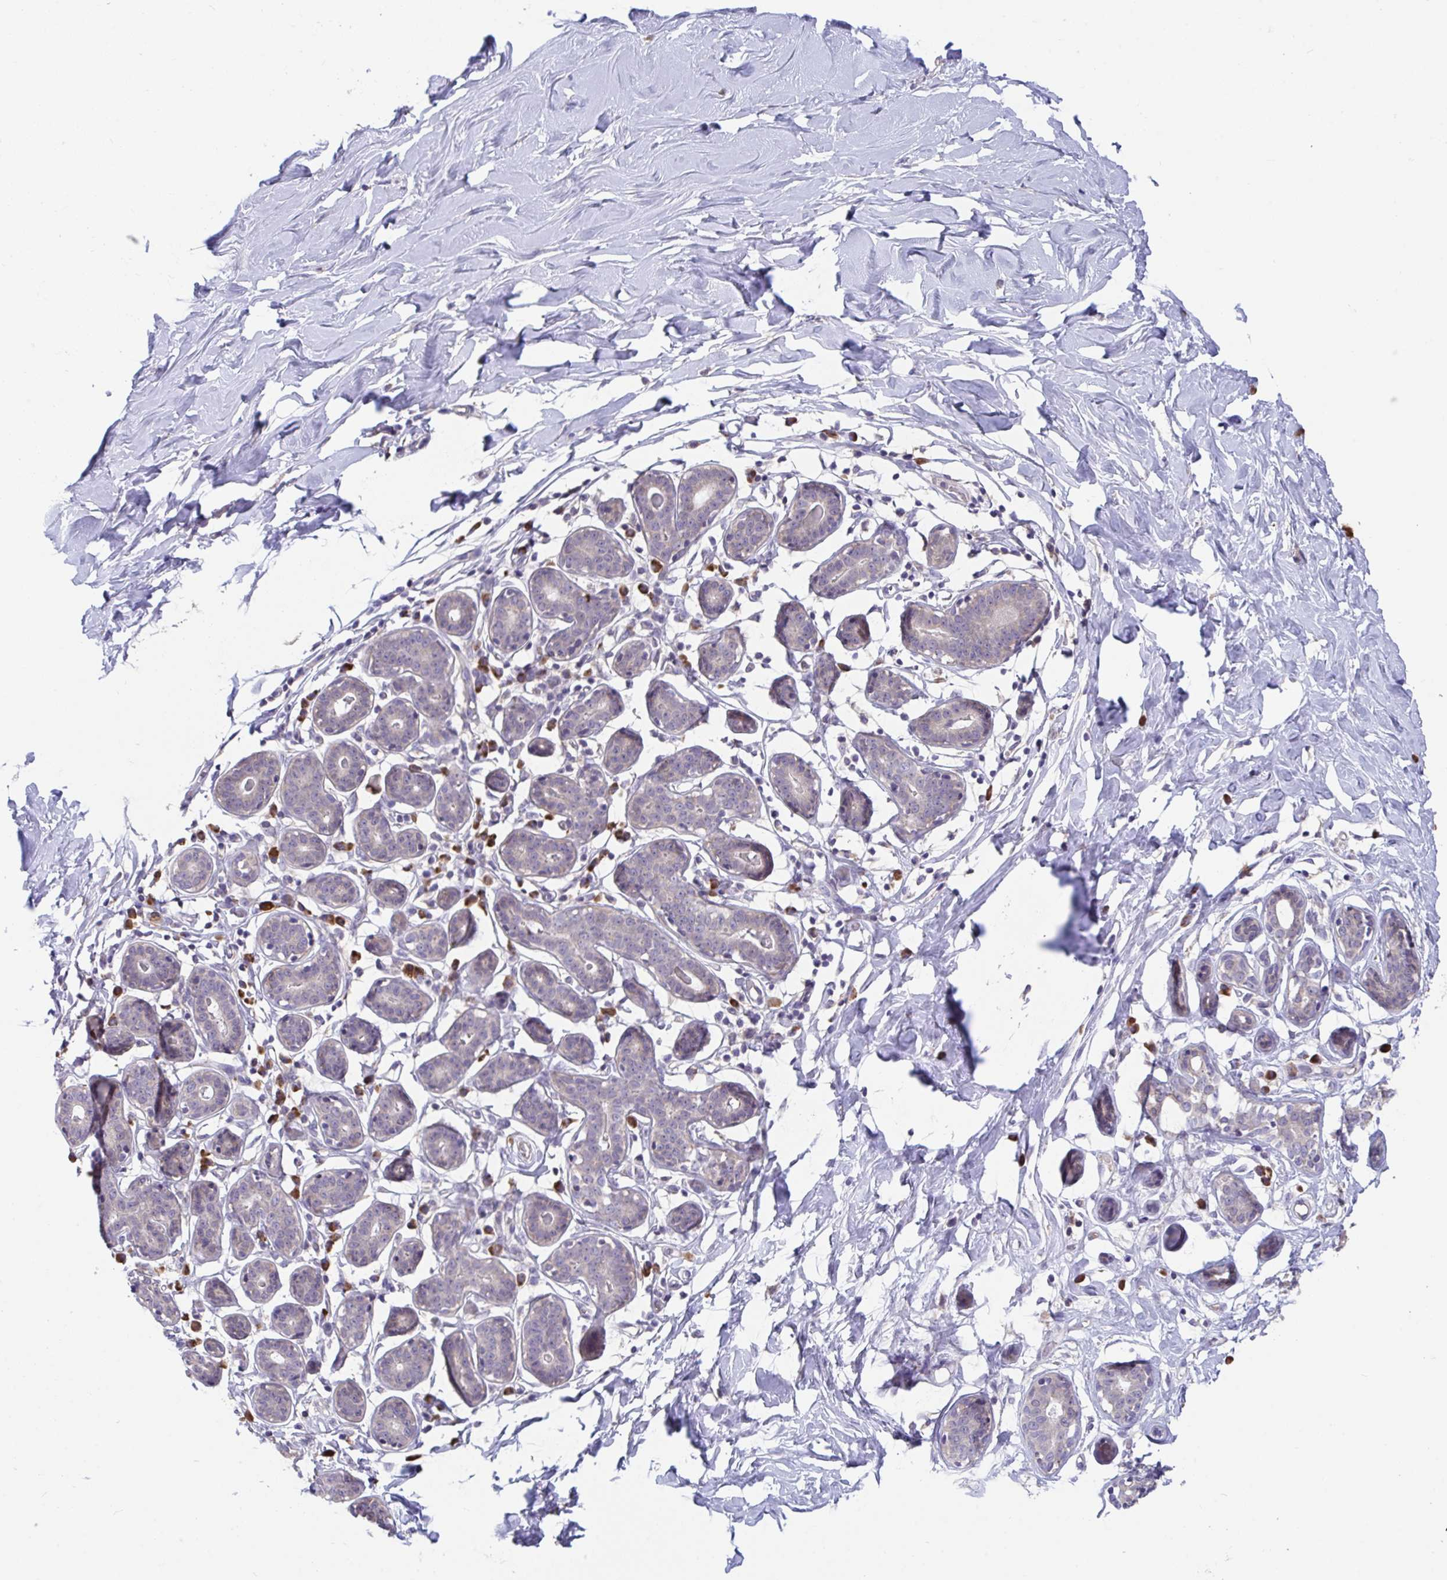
{"staining": {"intensity": "negative", "quantity": "none", "location": "none"}, "tissue": "breast", "cell_type": "Adipocytes", "image_type": "normal", "snomed": [{"axis": "morphology", "description": "Normal tissue, NOS"}, {"axis": "topography", "description": "Breast"}], "caption": "Adipocytes show no significant expression in normal breast.", "gene": "SUSD4", "patient": {"sex": "female", "age": 27}}